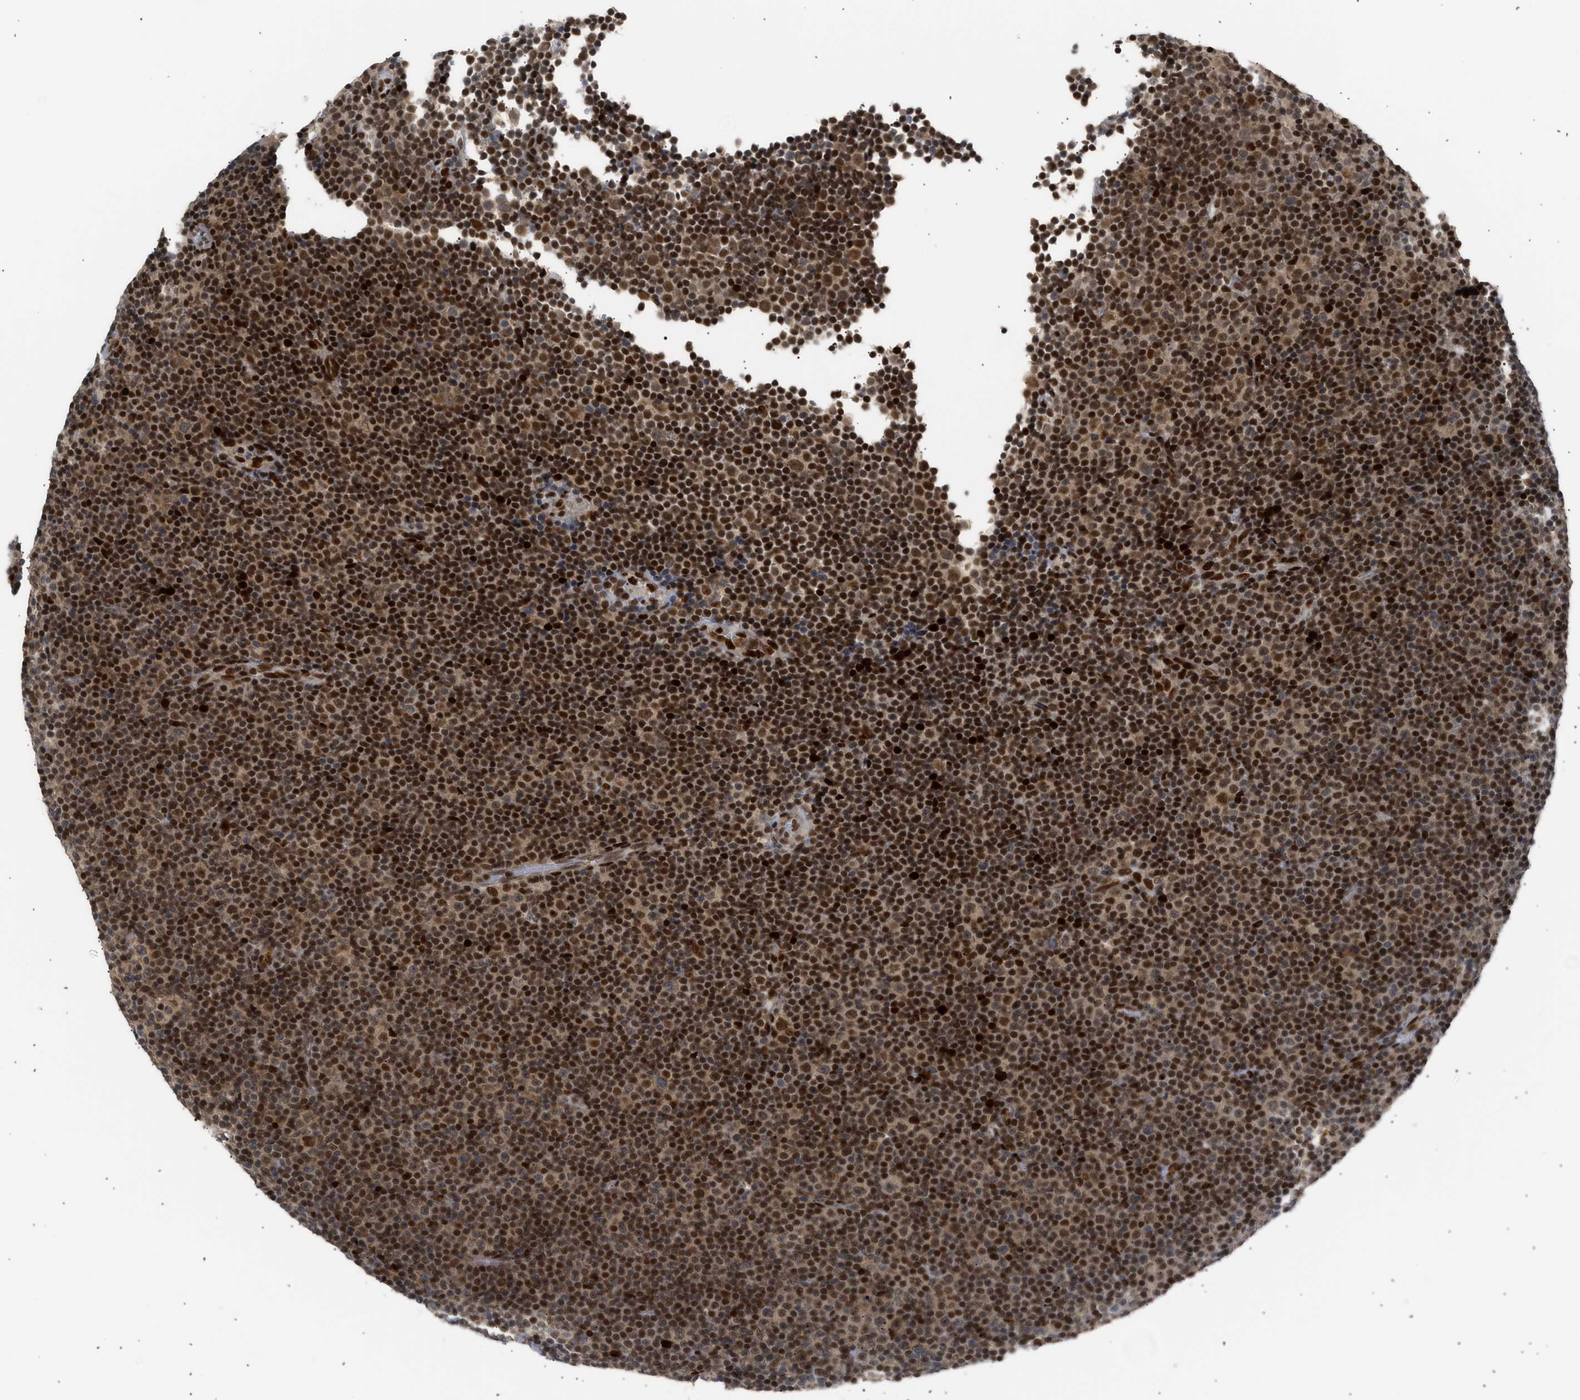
{"staining": {"intensity": "strong", "quantity": ">75%", "location": "nuclear"}, "tissue": "lymphoma", "cell_type": "Tumor cells", "image_type": "cancer", "snomed": [{"axis": "morphology", "description": "Malignant lymphoma, non-Hodgkin's type, Low grade"}, {"axis": "topography", "description": "Lymph node"}], "caption": "There is high levels of strong nuclear staining in tumor cells of low-grade malignant lymphoma, non-Hodgkin's type, as demonstrated by immunohistochemical staining (brown color).", "gene": "SSBP2", "patient": {"sex": "female", "age": 67}}